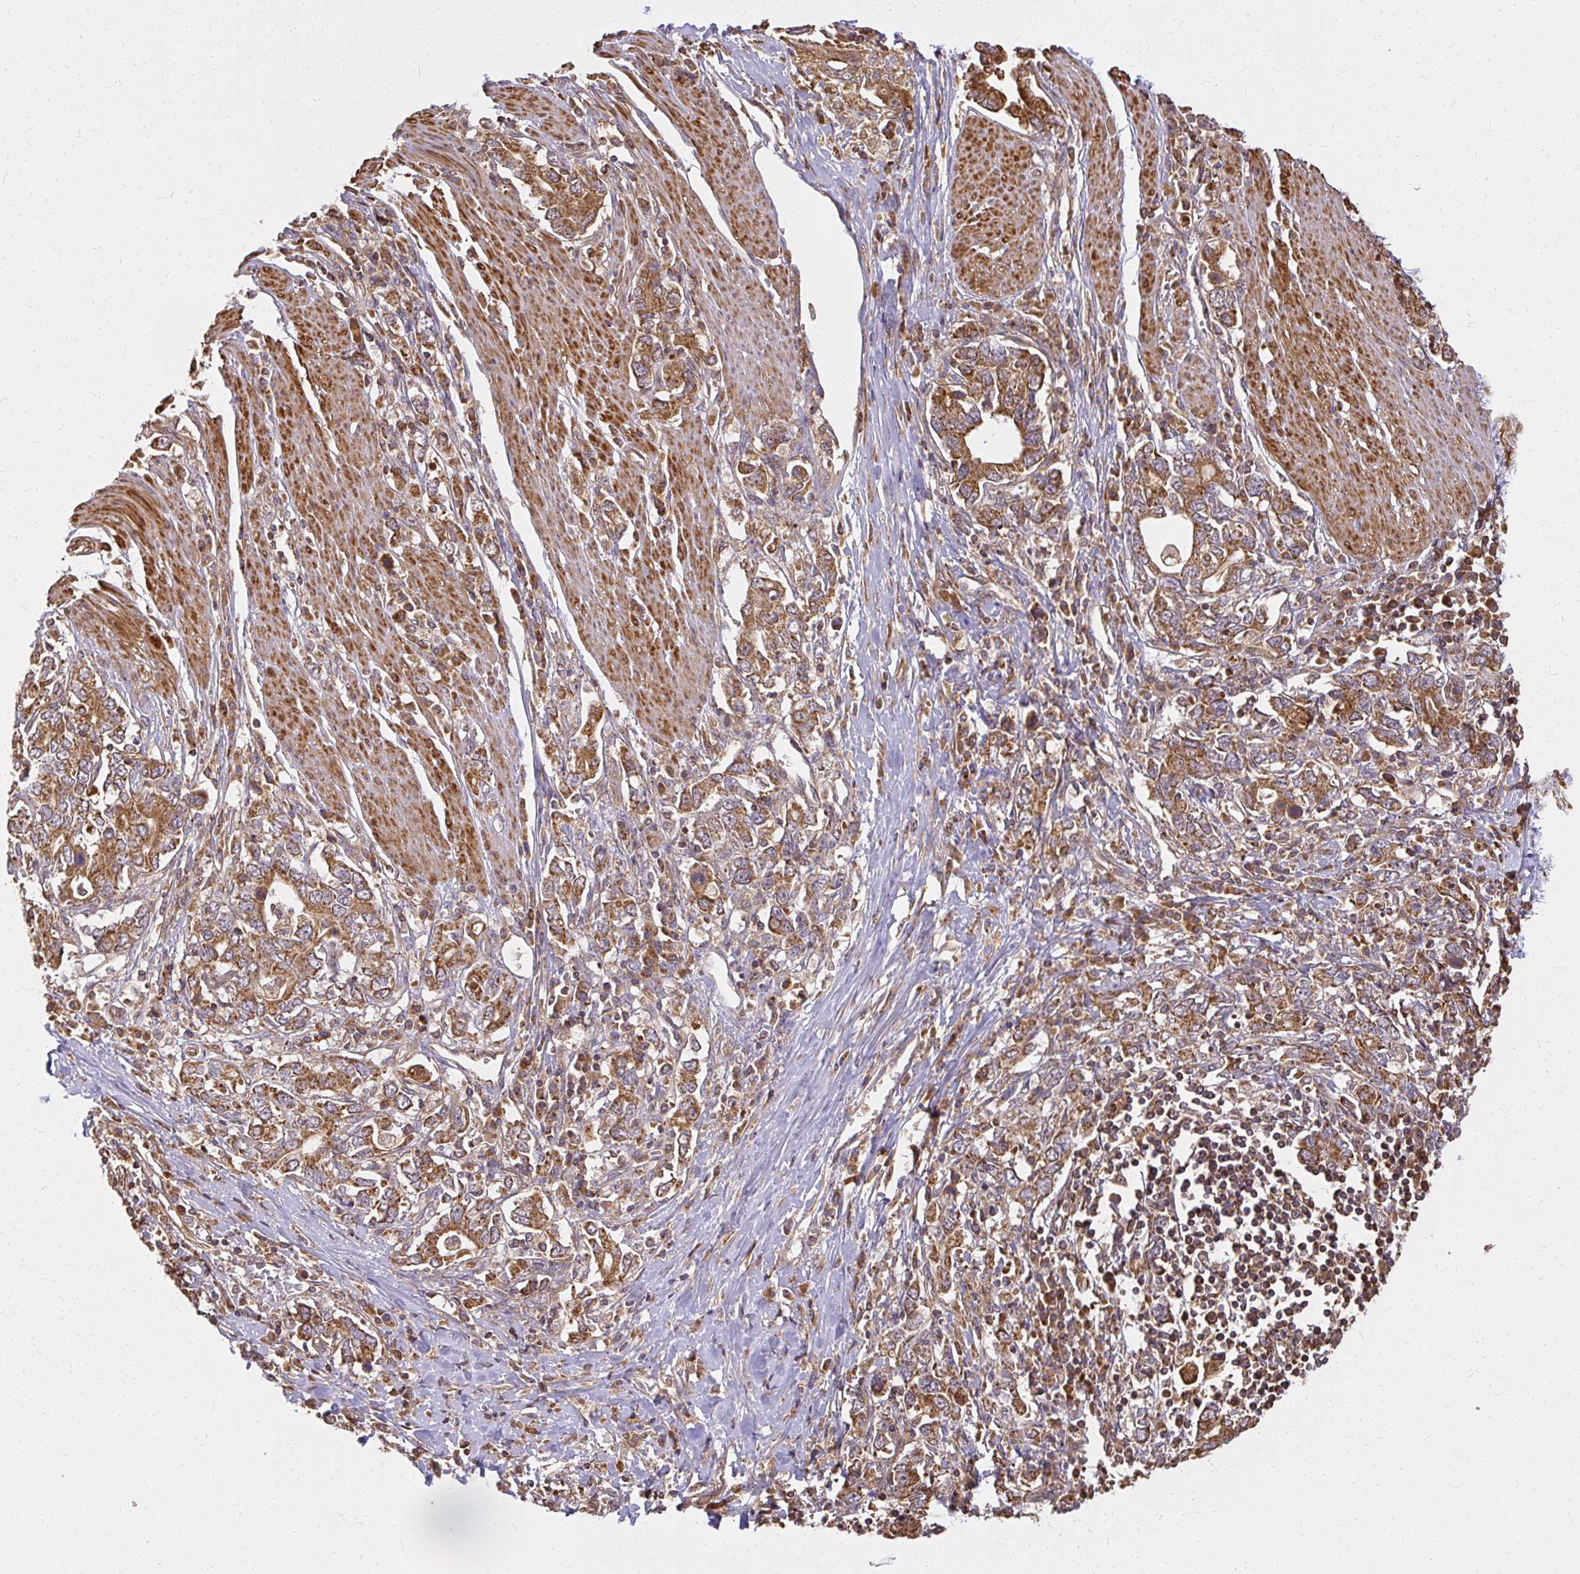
{"staining": {"intensity": "moderate", "quantity": ">75%", "location": "cytoplasmic/membranous"}, "tissue": "stomach cancer", "cell_type": "Tumor cells", "image_type": "cancer", "snomed": [{"axis": "morphology", "description": "Adenocarcinoma, NOS"}, {"axis": "topography", "description": "Stomach, upper"}, {"axis": "topography", "description": "Stomach"}], "caption": "The photomicrograph shows a brown stain indicating the presence of a protein in the cytoplasmic/membranous of tumor cells in stomach cancer. (DAB (3,3'-diaminobenzidine) IHC, brown staining for protein, blue staining for nuclei).", "gene": "GNS", "patient": {"sex": "male", "age": 62}}